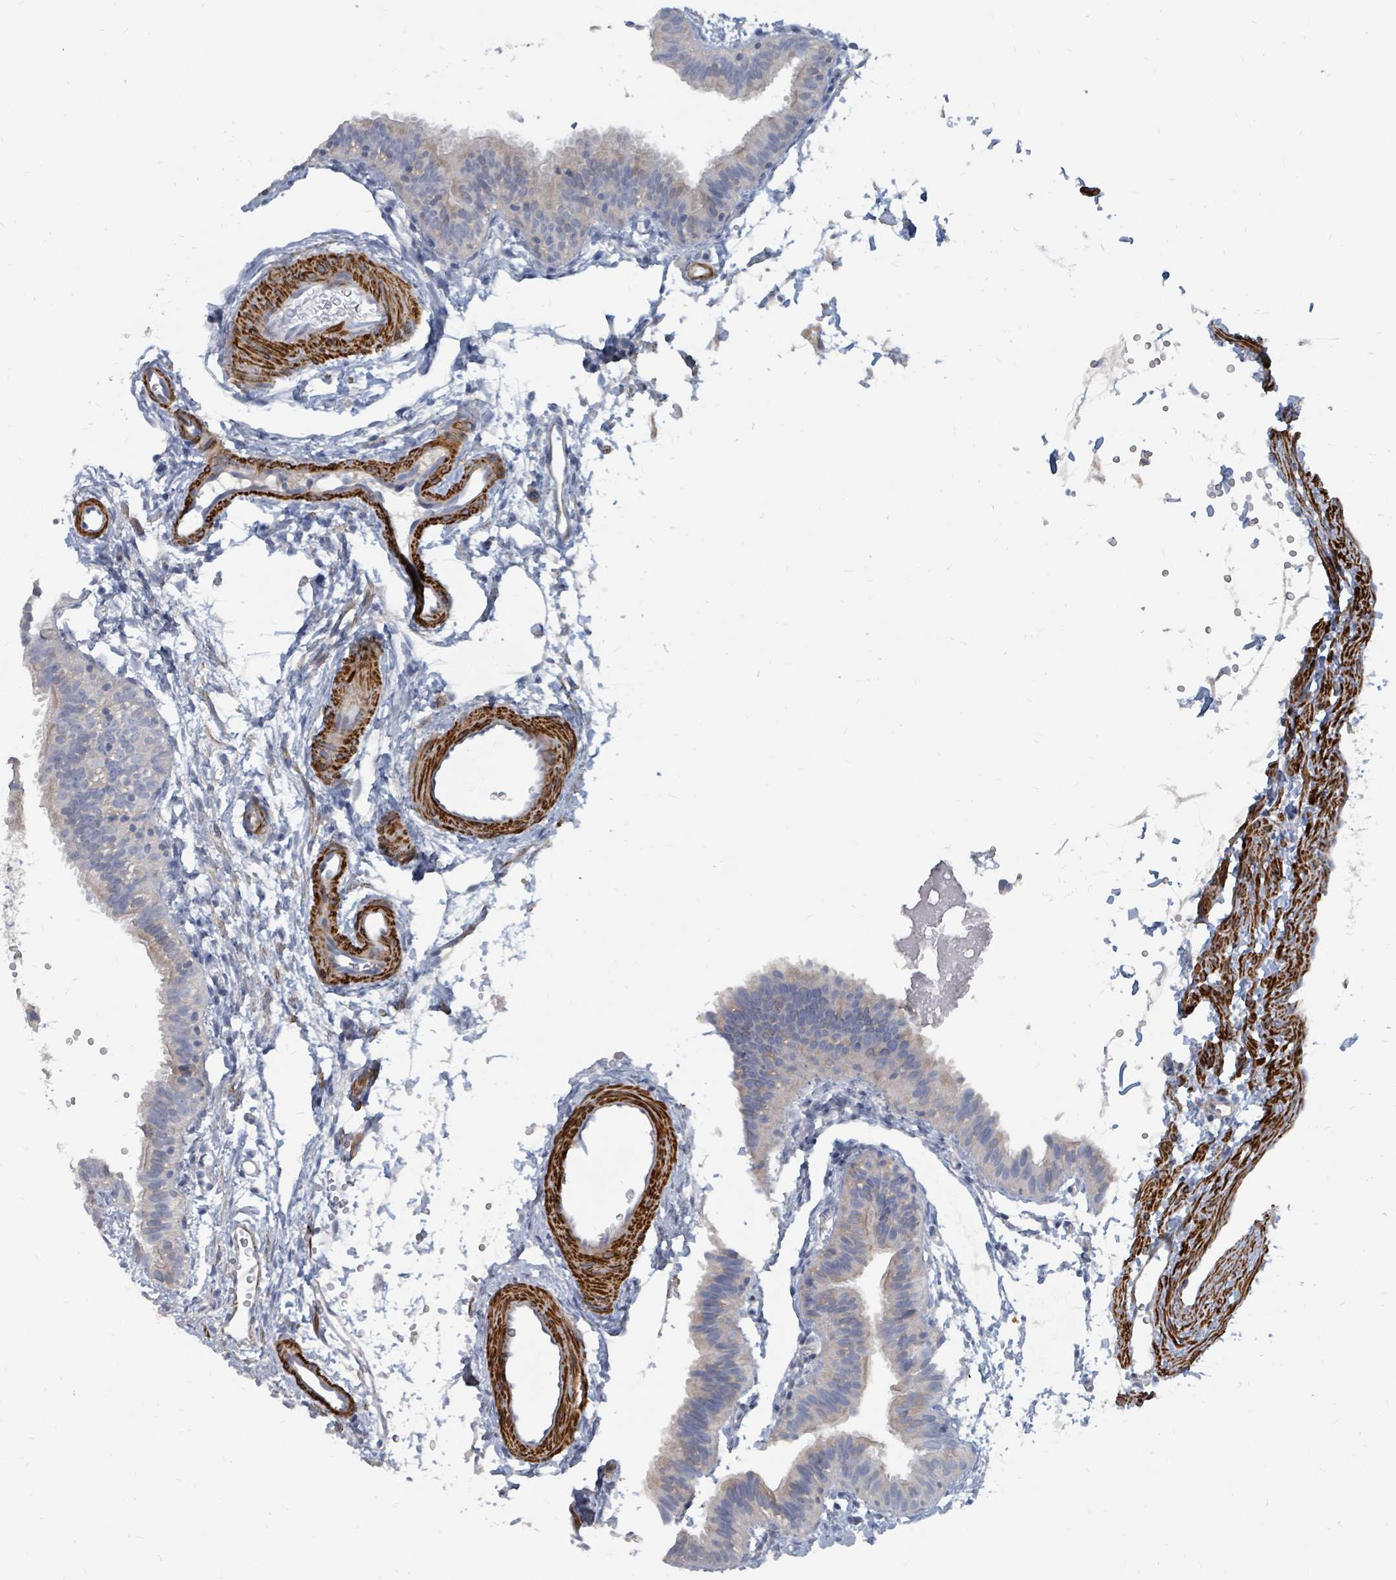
{"staining": {"intensity": "weak", "quantity": "<25%", "location": "cytoplasmic/membranous"}, "tissue": "fallopian tube", "cell_type": "Glandular cells", "image_type": "normal", "snomed": [{"axis": "morphology", "description": "Normal tissue, NOS"}, {"axis": "topography", "description": "Fallopian tube"}], "caption": "Unremarkable fallopian tube was stained to show a protein in brown. There is no significant staining in glandular cells. (DAB (3,3'-diaminobenzidine) IHC, high magnification).", "gene": "ARGFX", "patient": {"sex": "female", "age": 35}}